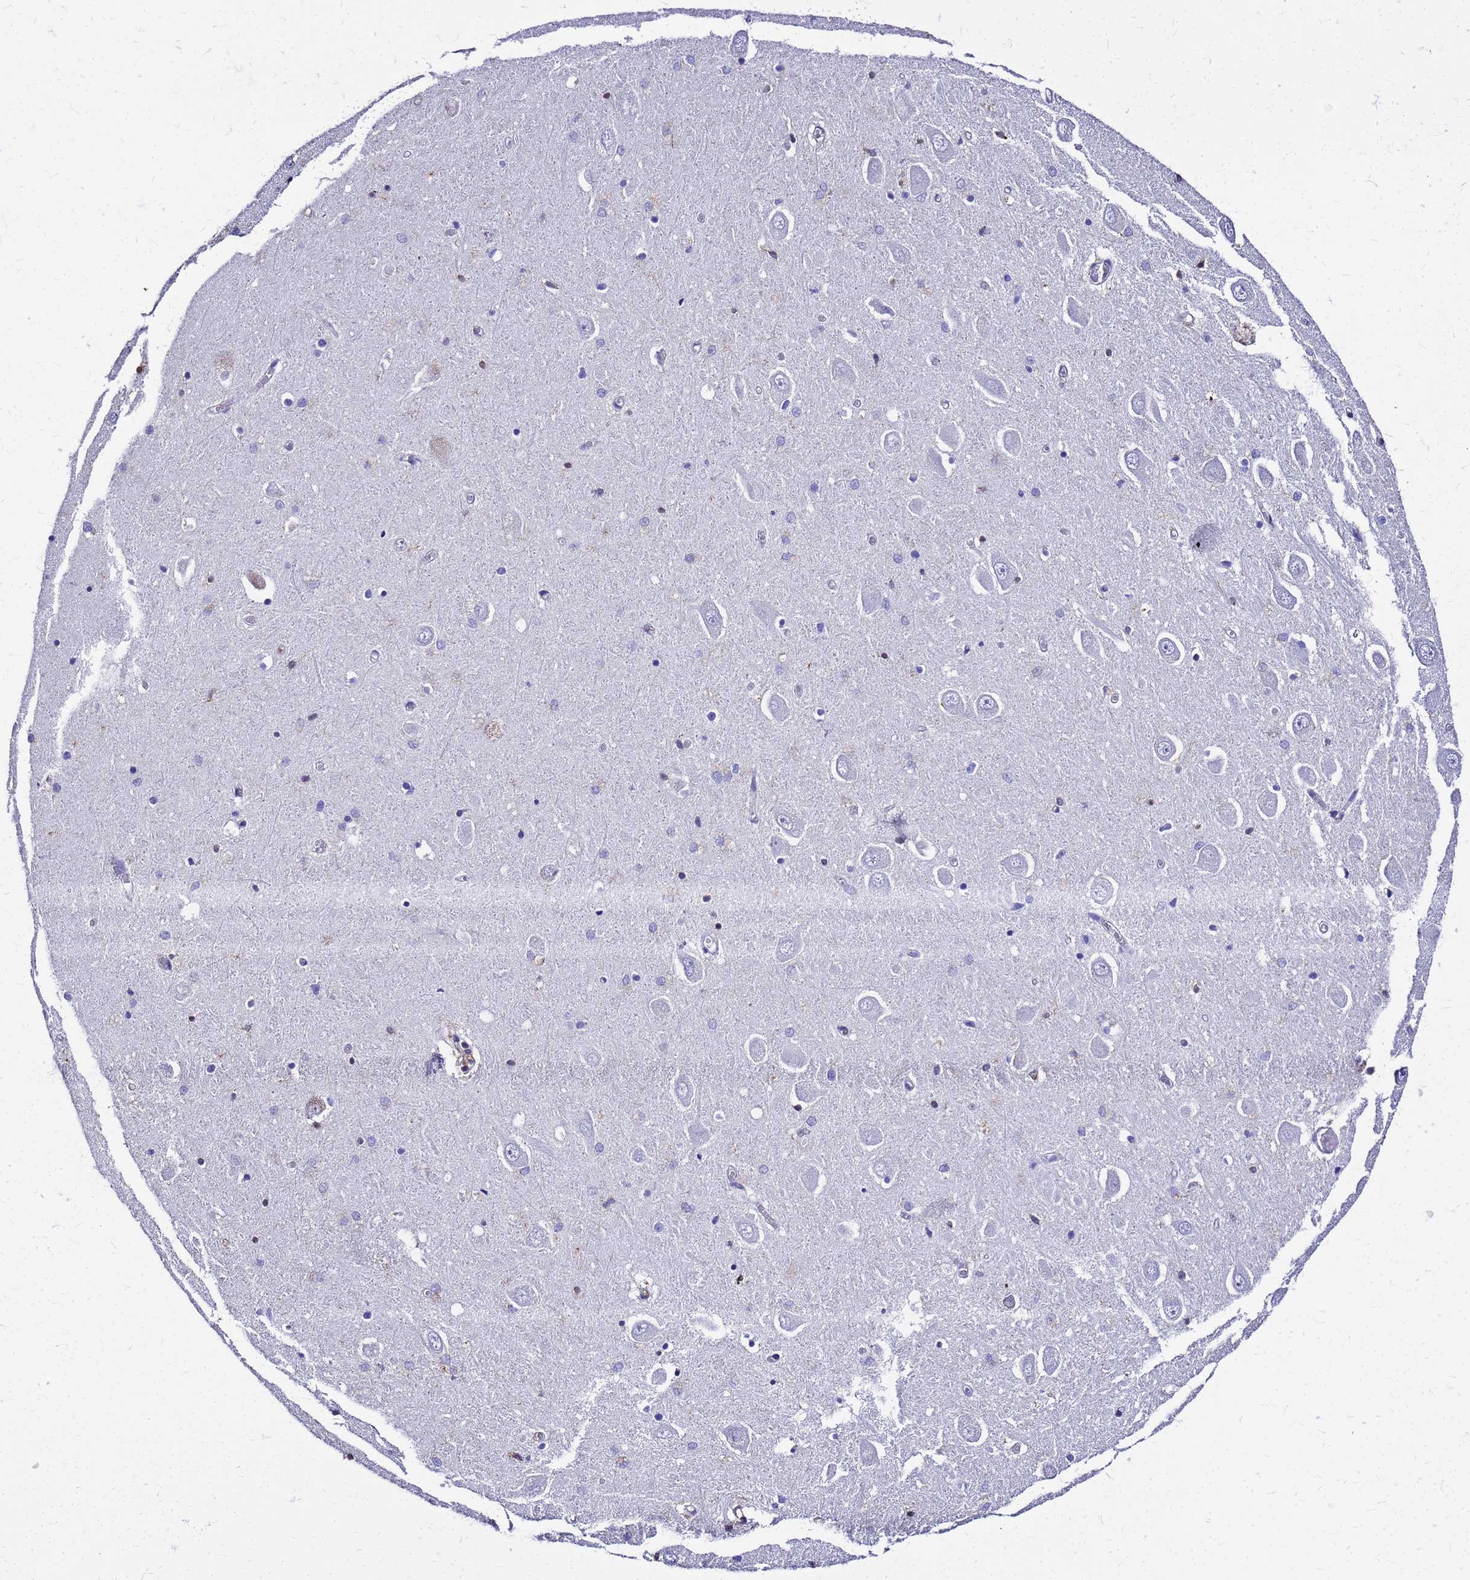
{"staining": {"intensity": "negative", "quantity": "none", "location": "none"}, "tissue": "hippocampus", "cell_type": "Glial cells", "image_type": "normal", "snomed": [{"axis": "morphology", "description": "Normal tissue, NOS"}, {"axis": "topography", "description": "Hippocampus"}], "caption": "This is an immunohistochemistry image of benign human hippocampus. There is no staining in glial cells.", "gene": "S100A11", "patient": {"sex": "male", "age": 70}}